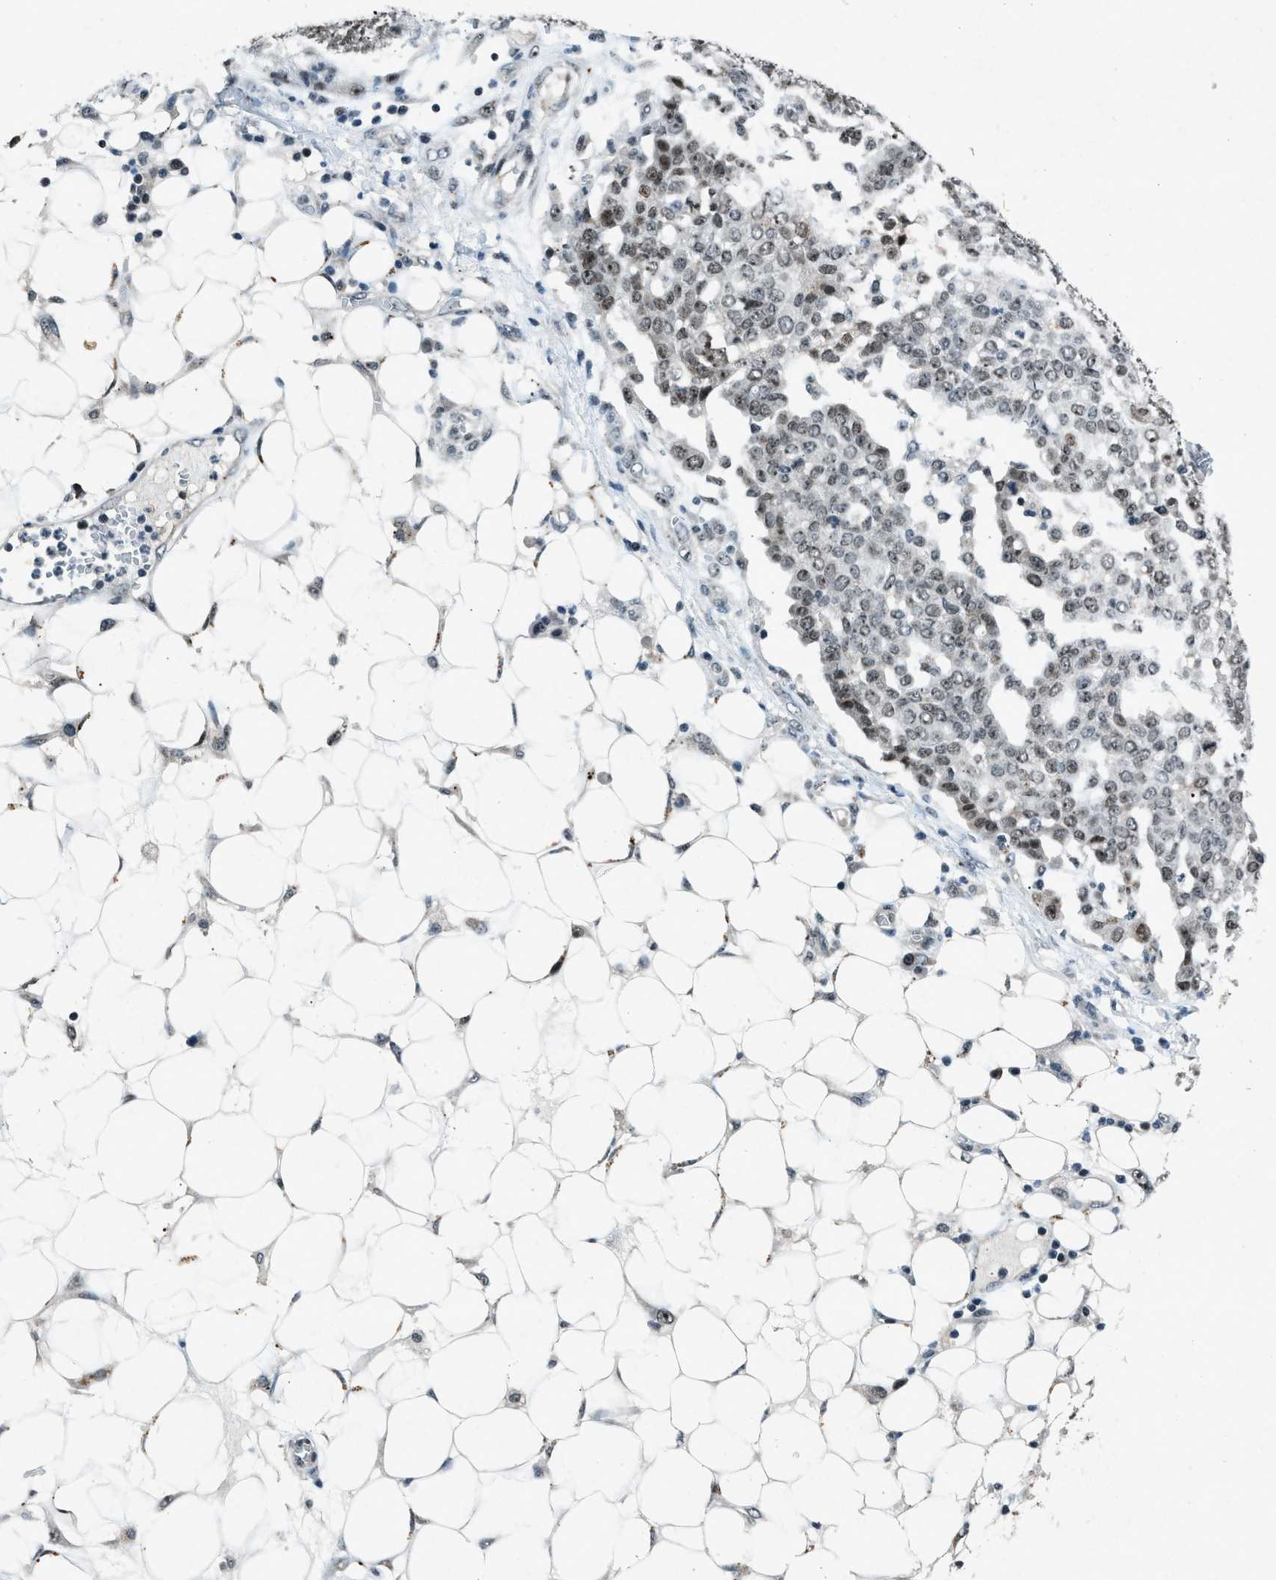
{"staining": {"intensity": "moderate", "quantity": "25%-75%", "location": "nuclear"}, "tissue": "ovarian cancer", "cell_type": "Tumor cells", "image_type": "cancer", "snomed": [{"axis": "morphology", "description": "Cystadenocarcinoma, serous, NOS"}, {"axis": "topography", "description": "Soft tissue"}, {"axis": "topography", "description": "Ovary"}], "caption": "Brown immunohistochemical staining in human ovarian cancer displays moderate nuclear expression in approximately 25%-75% of tumor cells. (Stains: DAB in brown, nuclei in blue, Microscopy: brightfield microscopy at high magnification).", "gene": "ADCY1", "patient": {"sex": "female", "age": 57}}